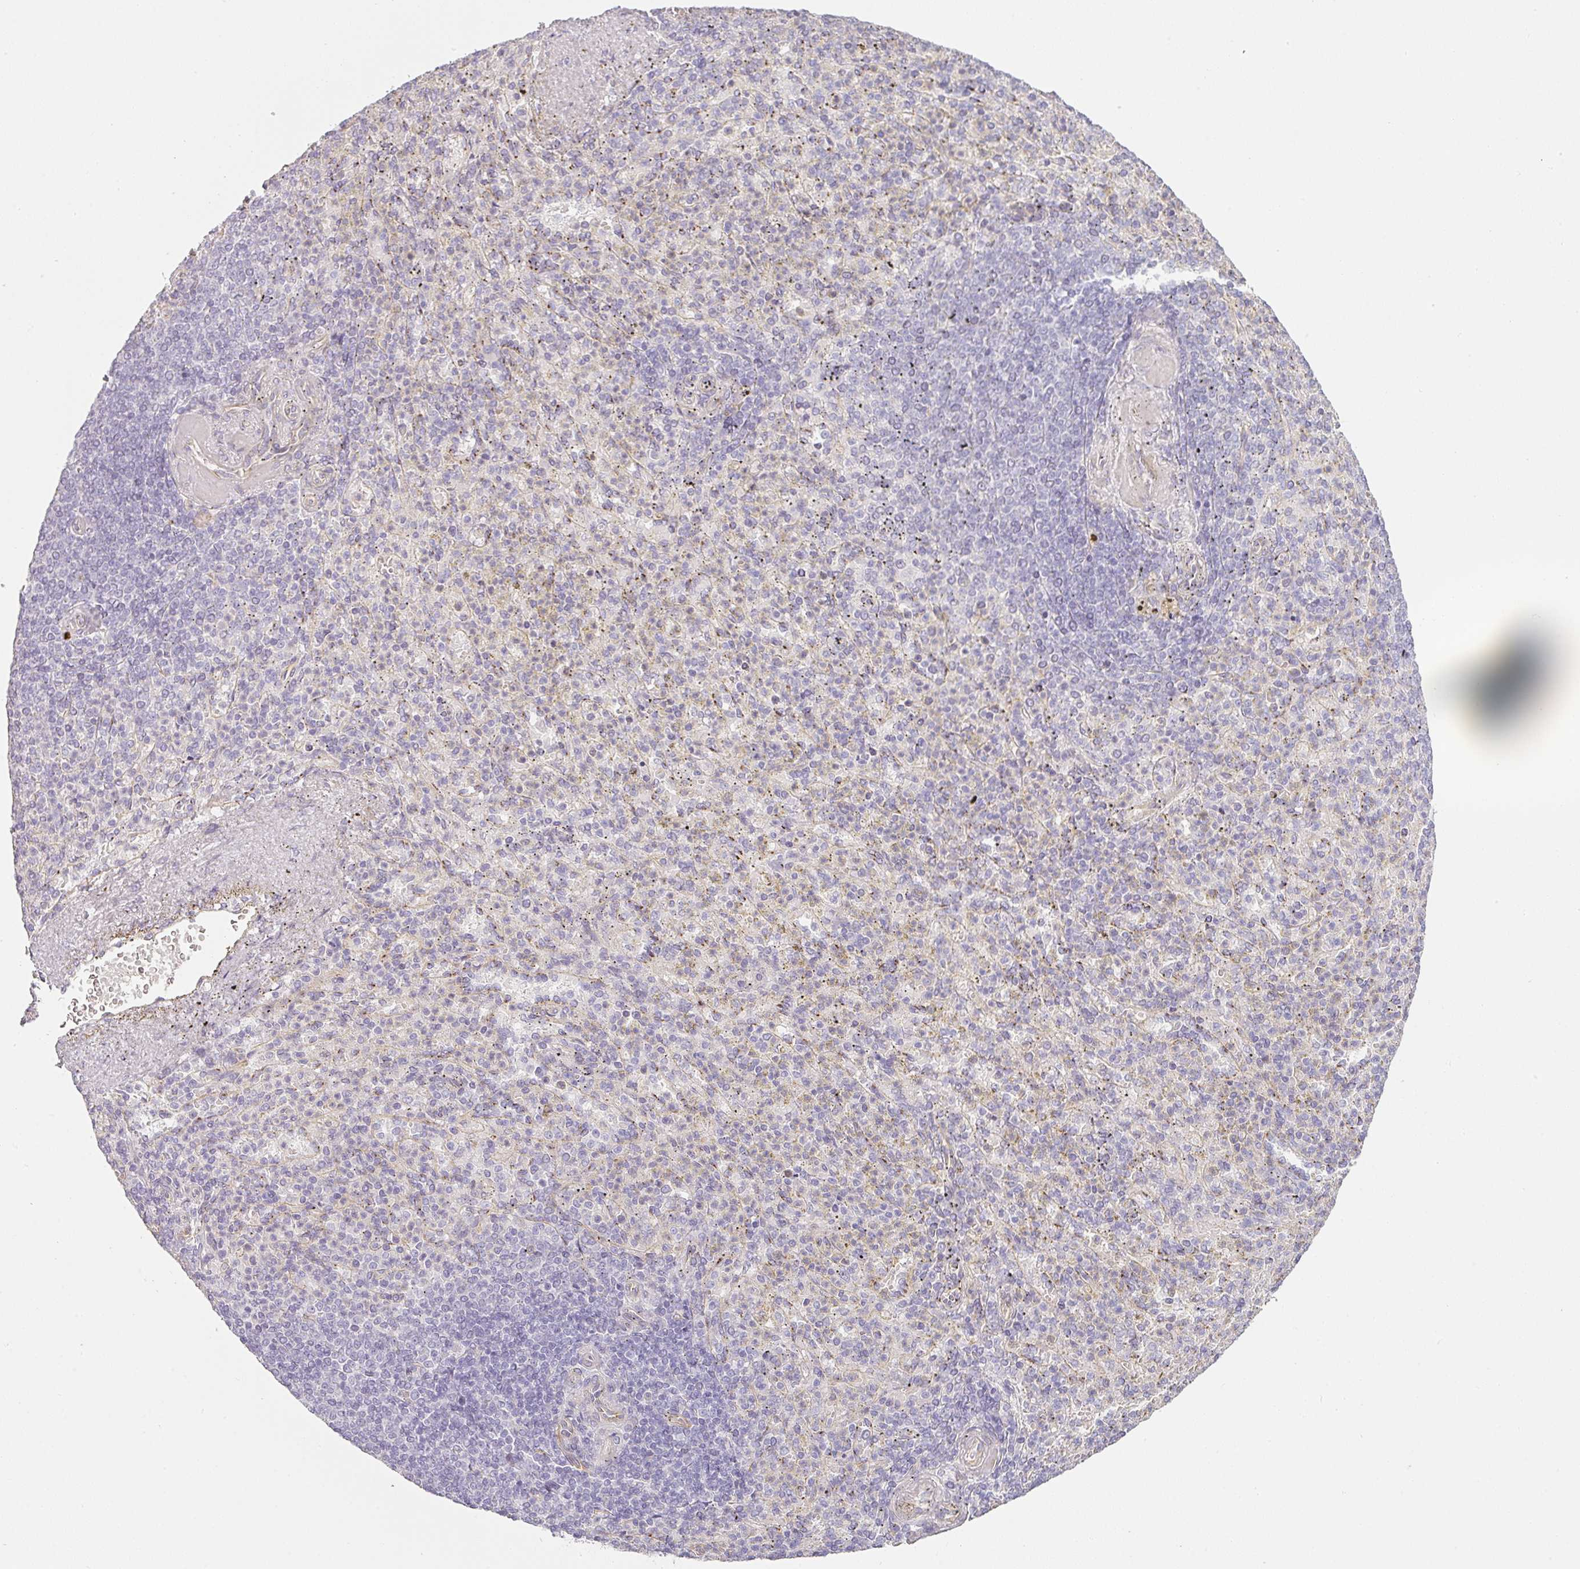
{"staining": {"intensity": "negative", "quantity": "none", "location": "none"}, "tissue": "spleen", "cell_type": "Cells in red pulp", "image_type": "normal", "snomed": [{"axis": "morphology", "description": "Normal tissue, NOS"}, {"axis": "topography", "description": "Spleen"}], "caption": "A micrograph of spleen stained for a protein reveals no brown staining in cells in red pulp. (DAB immunohistochemistry (IHC) with hematoxylin counter stain).", "gene": "ATP8B2", "patient": {"sex": "female", "age": 74}}